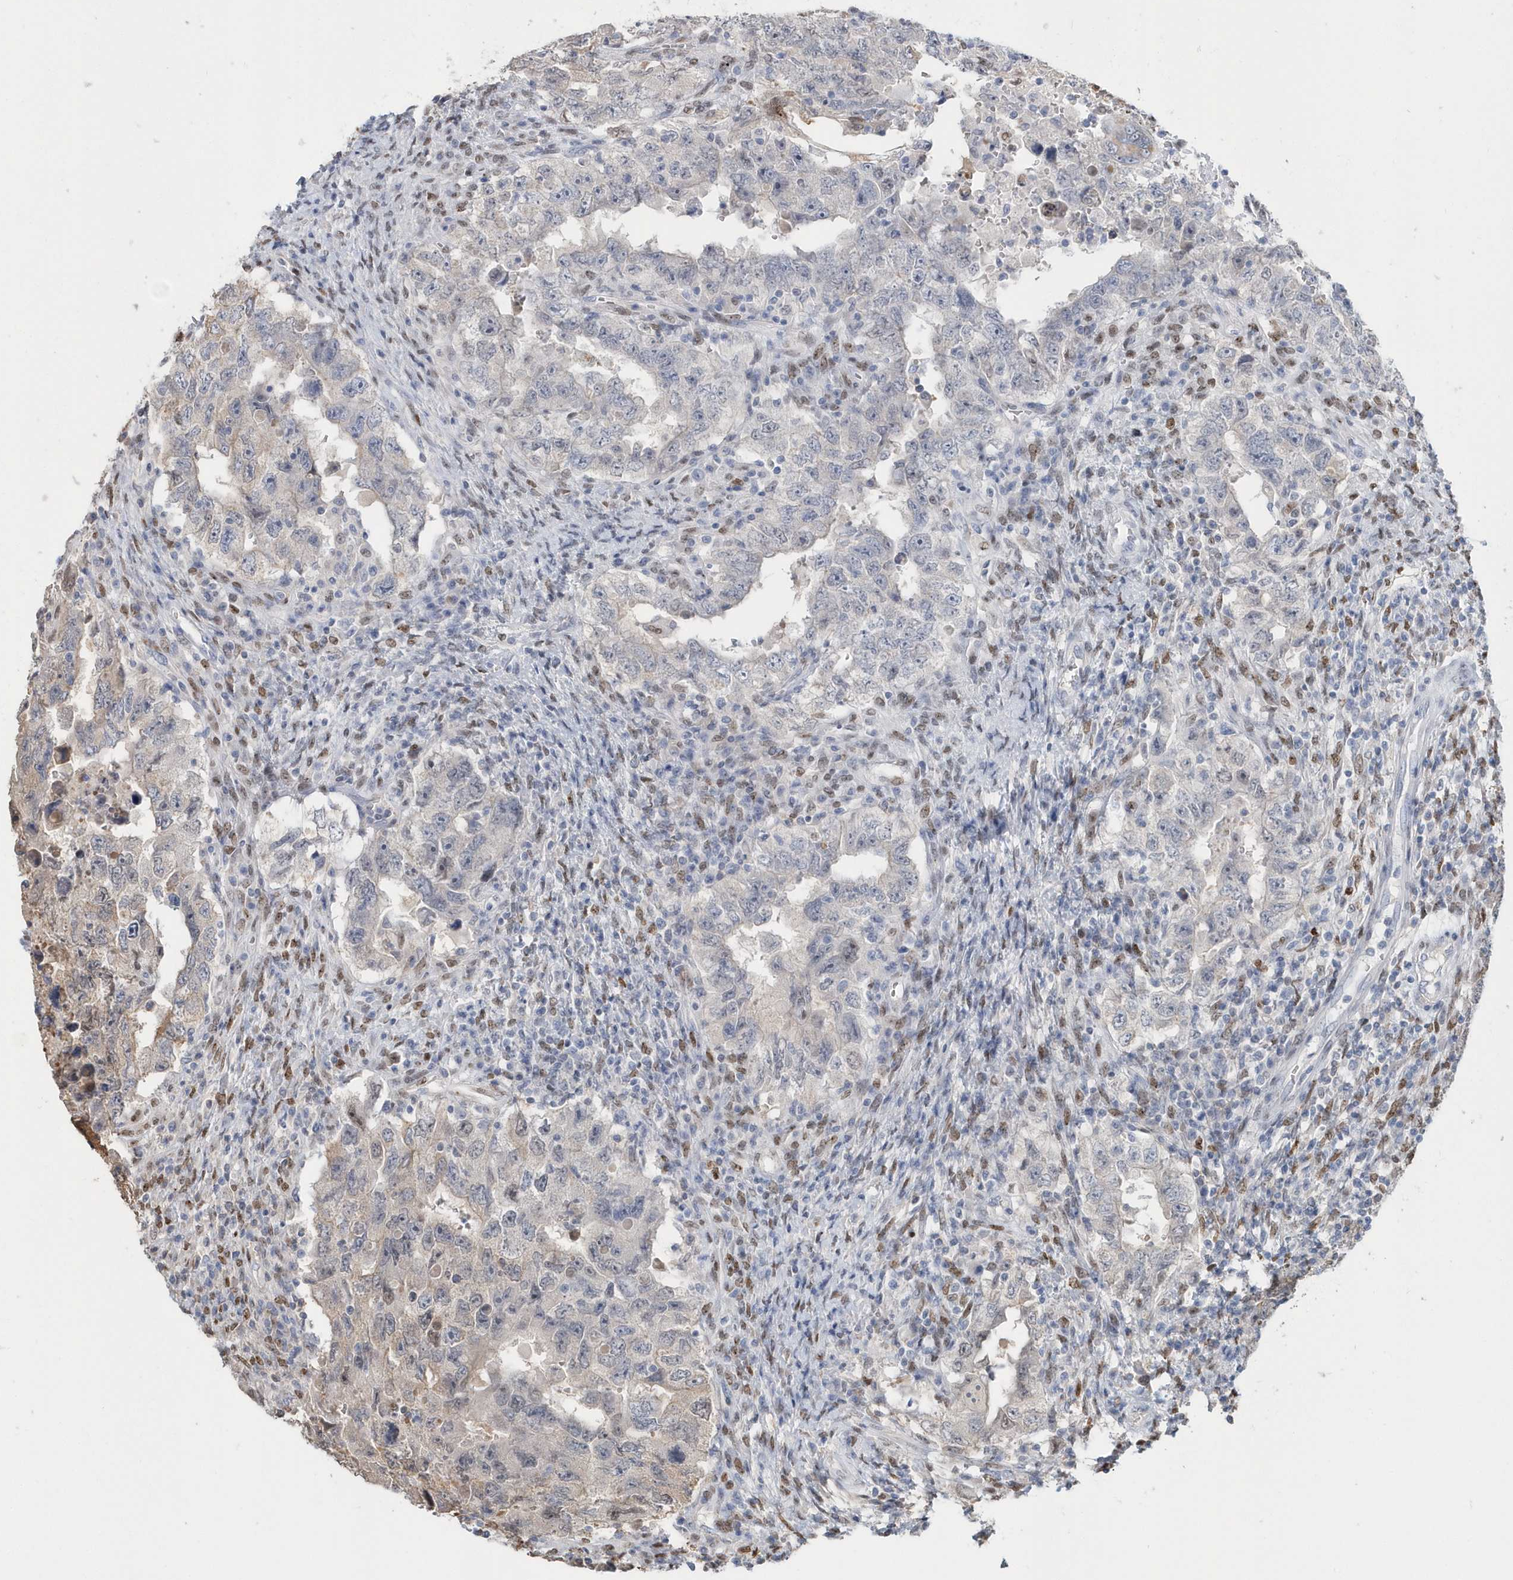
{"staining": {"intensity": "weak", "quantity": "<25%", "location": "cytoplasmic/membranous"}, "tissue": "testis cancer", "cell_type": "Tumor cells", "image_type": "cancer", "snomed": [{"axis": "morphology", "description": "Carcinoma, Embryonal, NOS"}, {"axis": "topography", "description": "Testis"}], "caption": "There is no significant positivity in tumor cells of testis embryonal carcinoma.", "gene": "MACROH2A2", "patient": {"sex": "male", "age": 26}}